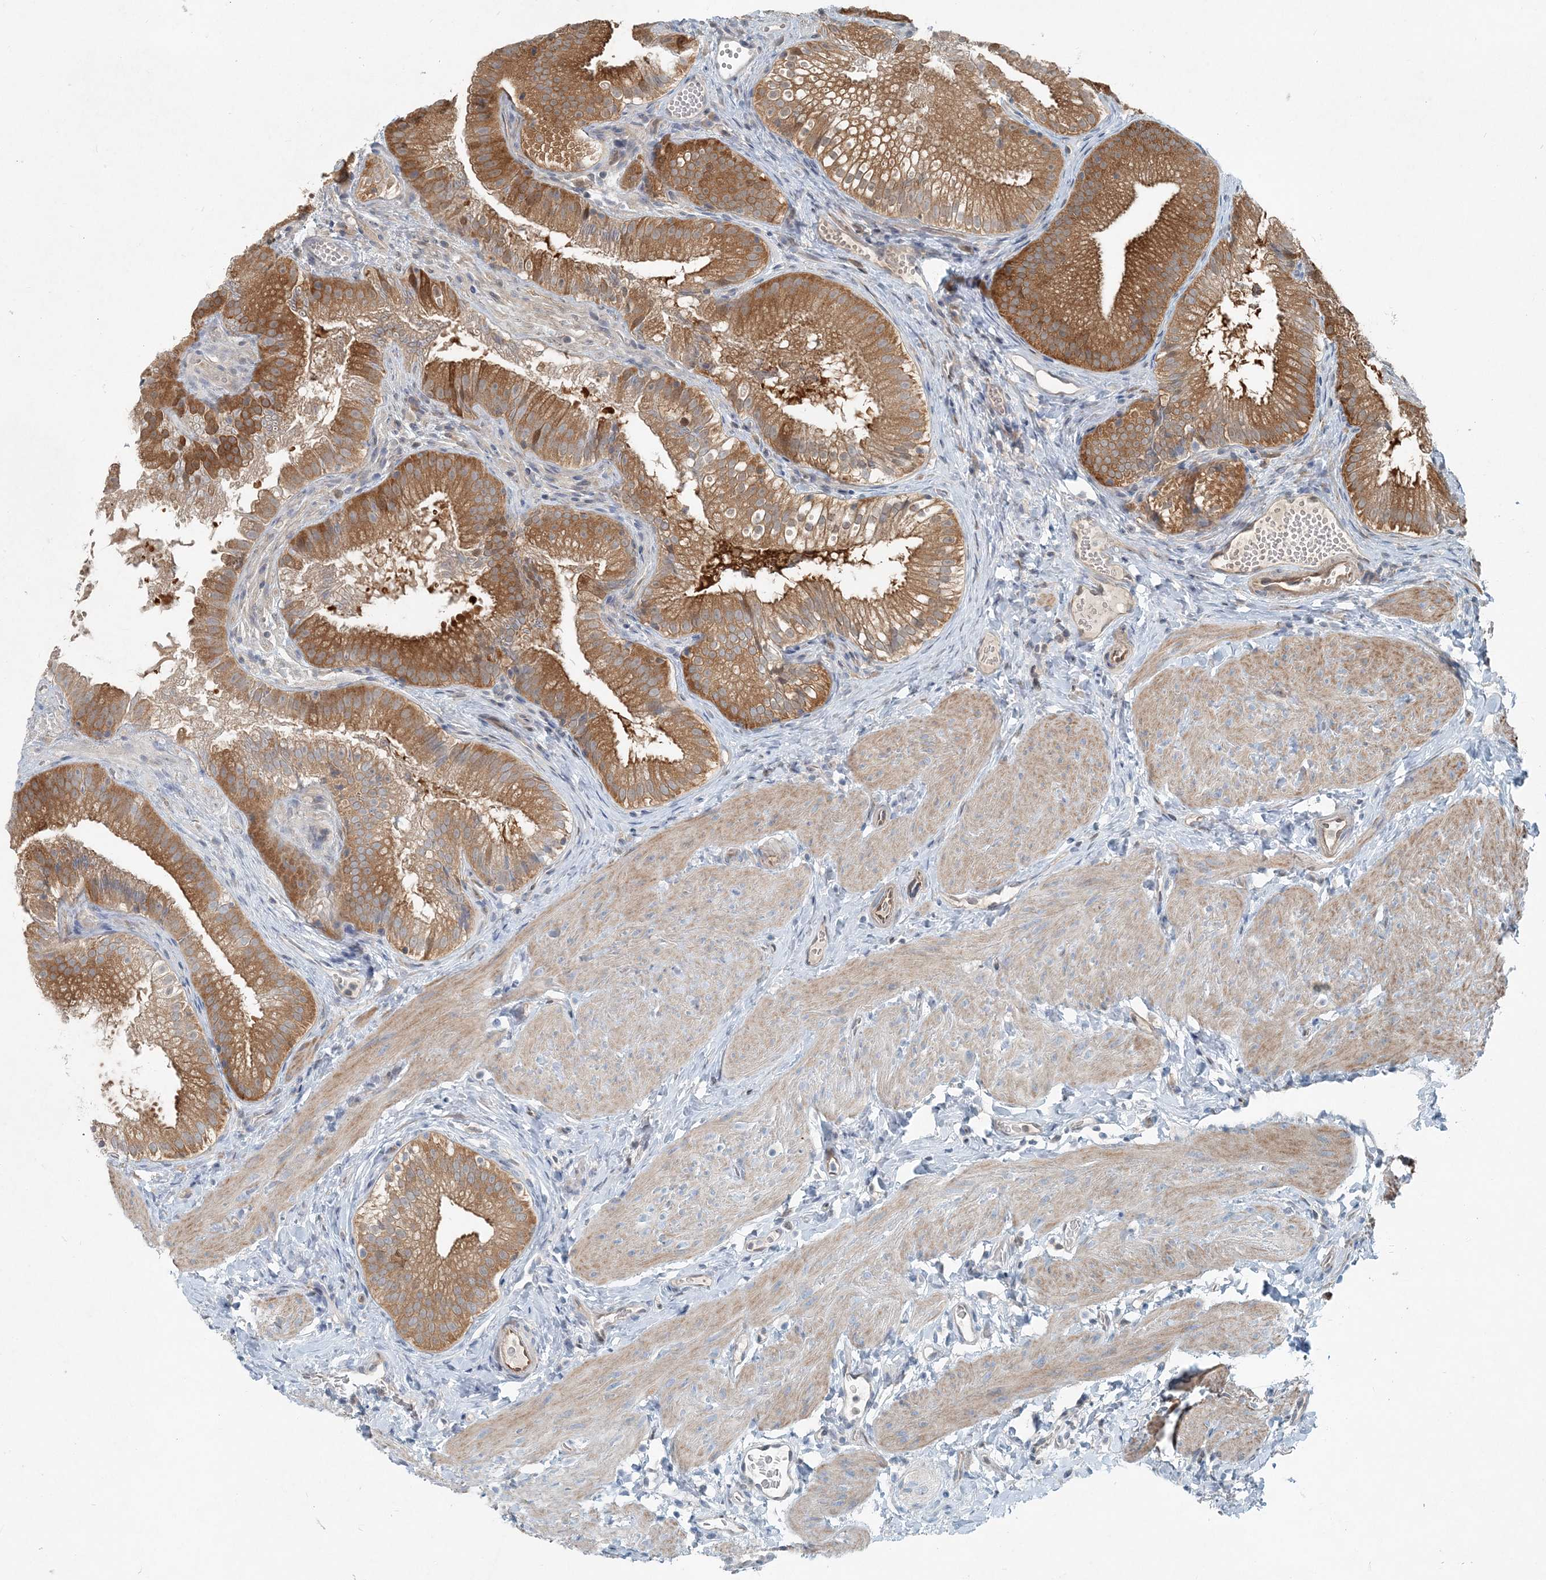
{"staining": {"intensity": "strong", "quantity": ">75%", "location": "cytoplasmic/membranous"}, "tissue": "gallbladder", "cell_type": "Glandular cells", "image_type": "normal", "snomed": [{"axis": "morphology", "description": "Normal tissue, NOS"}, {"axis": "topography", "description": "Gallbladder"}], "caption": "Unremarkable gallbladder exhibits strong cytoplasmic/membranous positivity in about >75% of glandular cells, visualized by immunohistochemistry.", "gene": "ARMH1", "patient": {"sex": "female", "age": 30}}